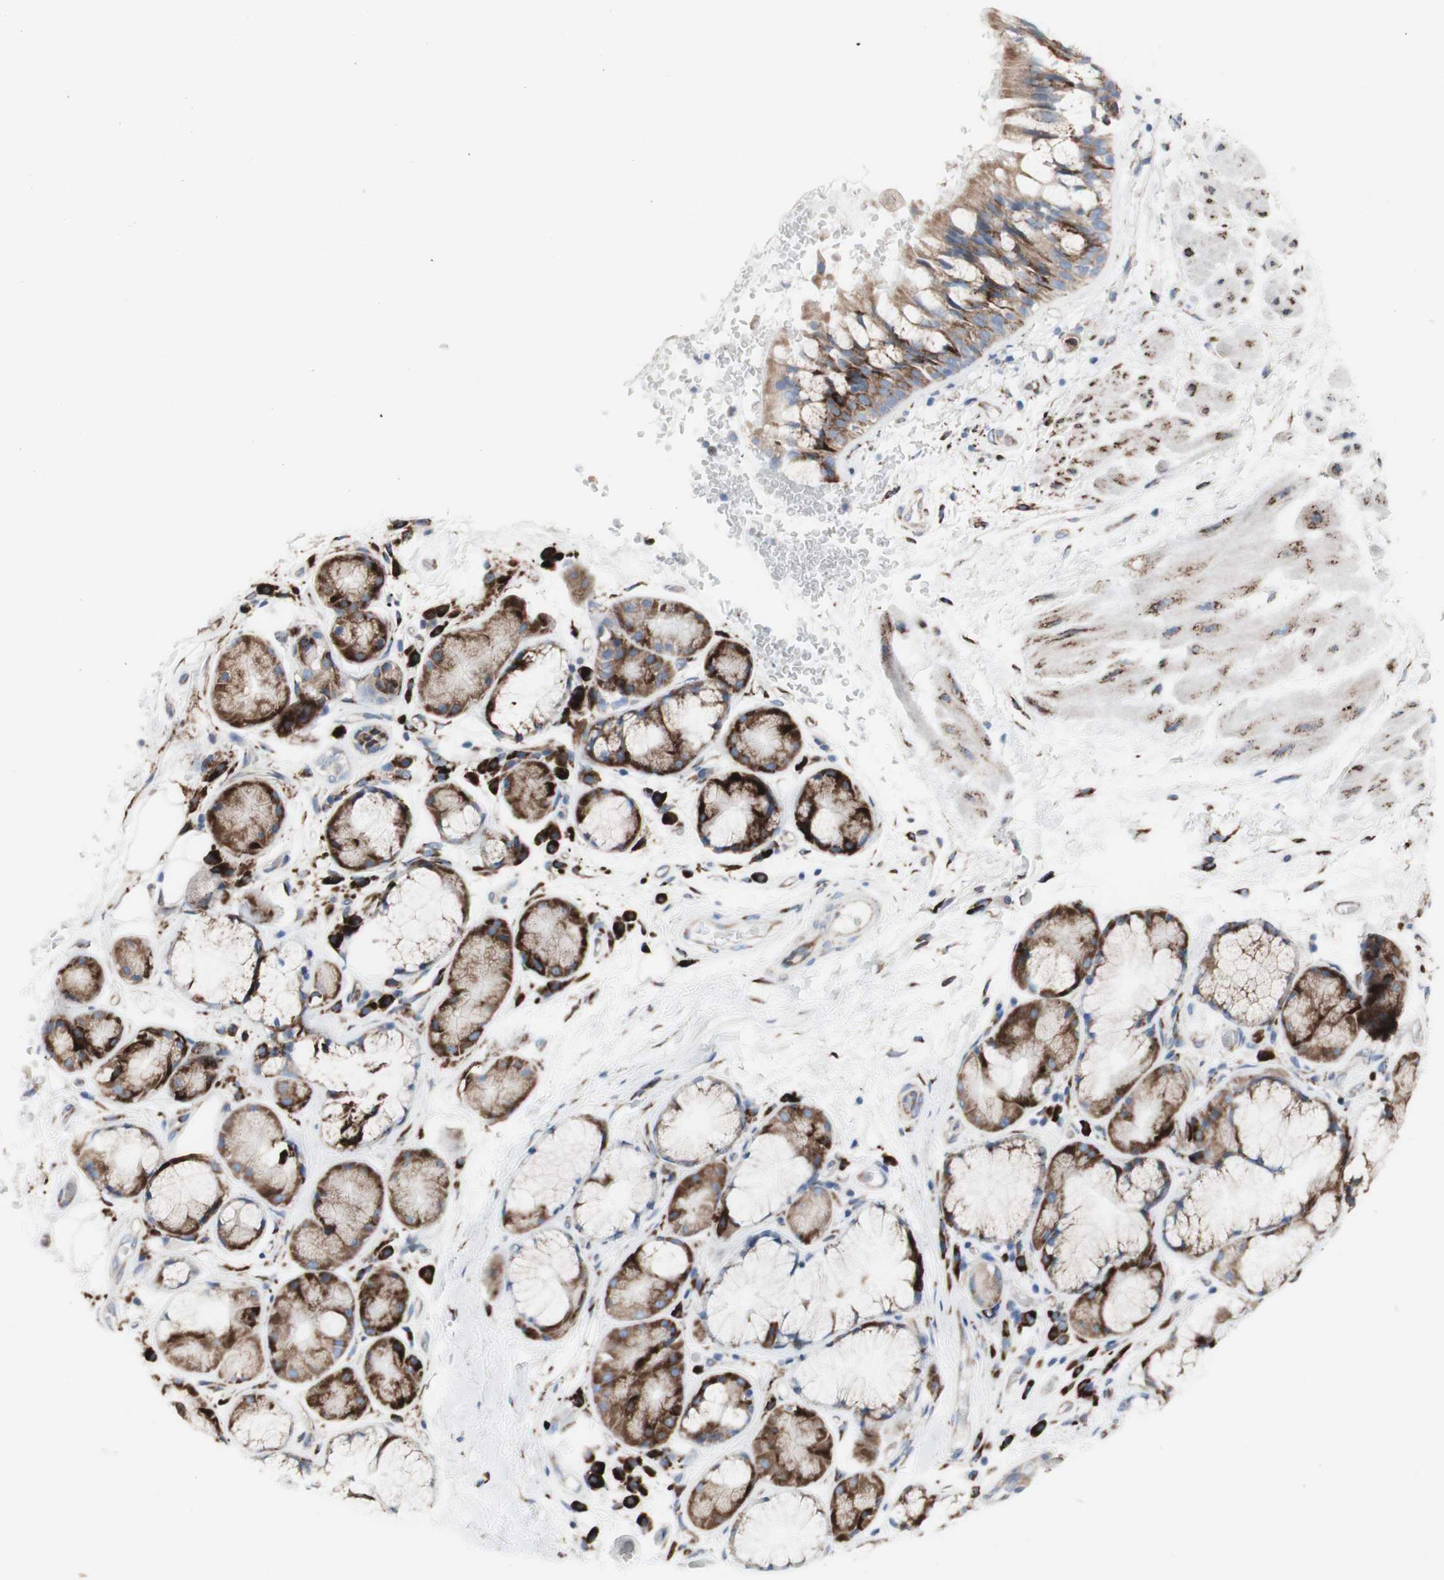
{"staining": {"intensity": "moderate", "quantity": ">75%", "location": "cytoplasmic/membranous"}, "tissue": "bronchus", "cell_type": "Respiratory epithelial cells", "image_type": "normal", "snomed": [{"axis": "morphology", "description": "Normal tissue, NOS"}, {"axis": "topography", "description": "Bronchus"}], "caption": "Immunohistochemical staining of normal bronchus demonstrates >75% levels of moderate cytoplasmic/membranous protein expression in about >75% of respiratory epithelial cells. Ihc stains the protein in brown and the nuclei are stained blue.", "gene": "AGPAT5", "patient": {"sex": "male", "age": 66}}